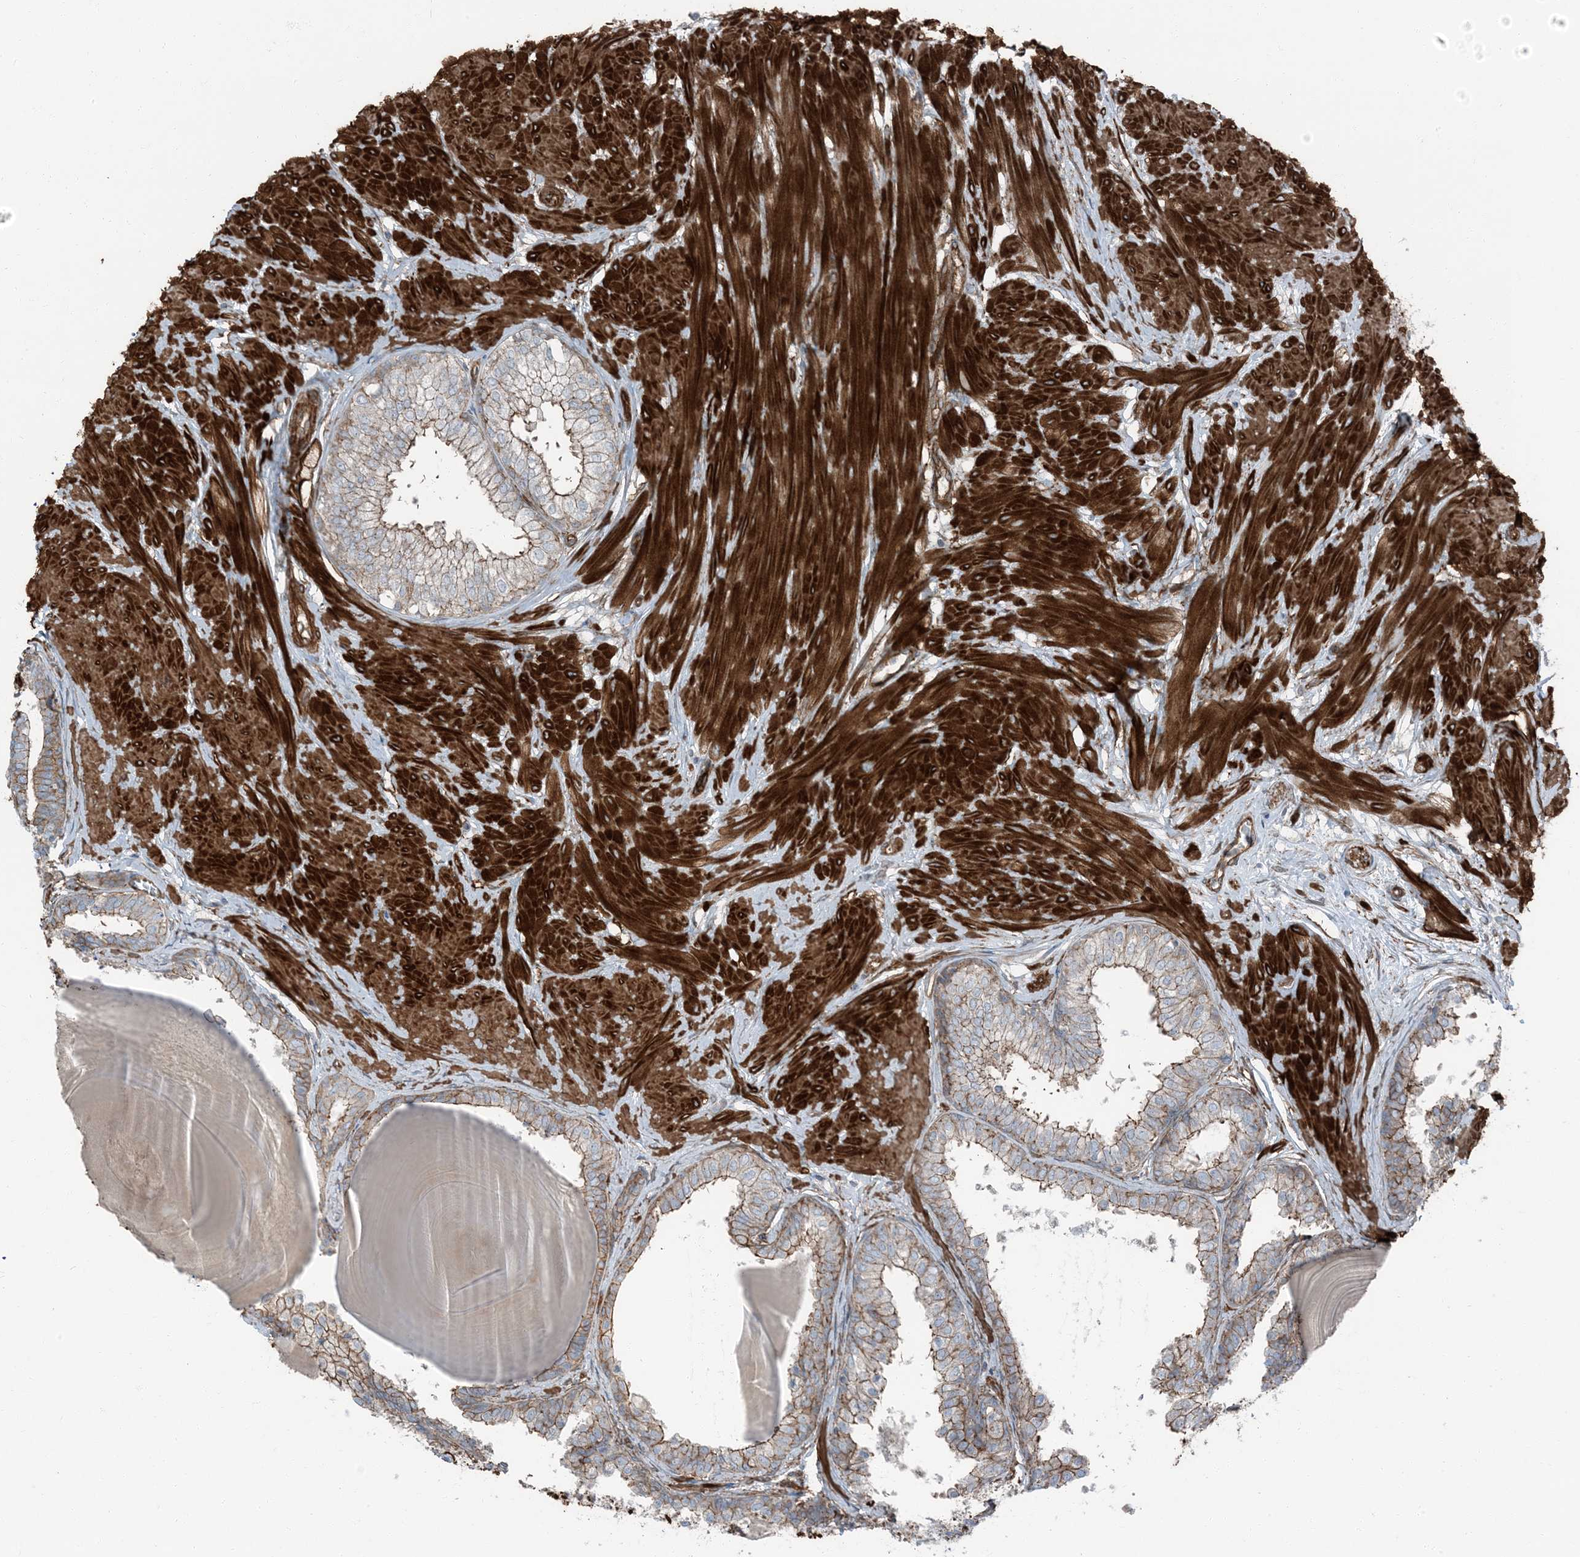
{"staining": {"intensity": "moderate", "quantity": ">75%", "location": "cytoplasmic/membranous"}, "tissue": "prostate", "cell_type": "Glandular cells", "image_type": "normal", "snomed": [{"axis": "morphology", "description": "Normal tissue, NOS"}, {"axis": "topography", "description": "Prostate"}], "caption": "Prostate stained with DAB (3,3'-diaminobenzidine) immunohistochemistry displays medium levels of moderate cytoplasmic/membranous staining in approximately >75% of glandular cells. (brown staining indicates protein expression, while blue staining denotes nuclei).", "gene": "ZFP90", "patient": {"sex": "male", "age": 48}}